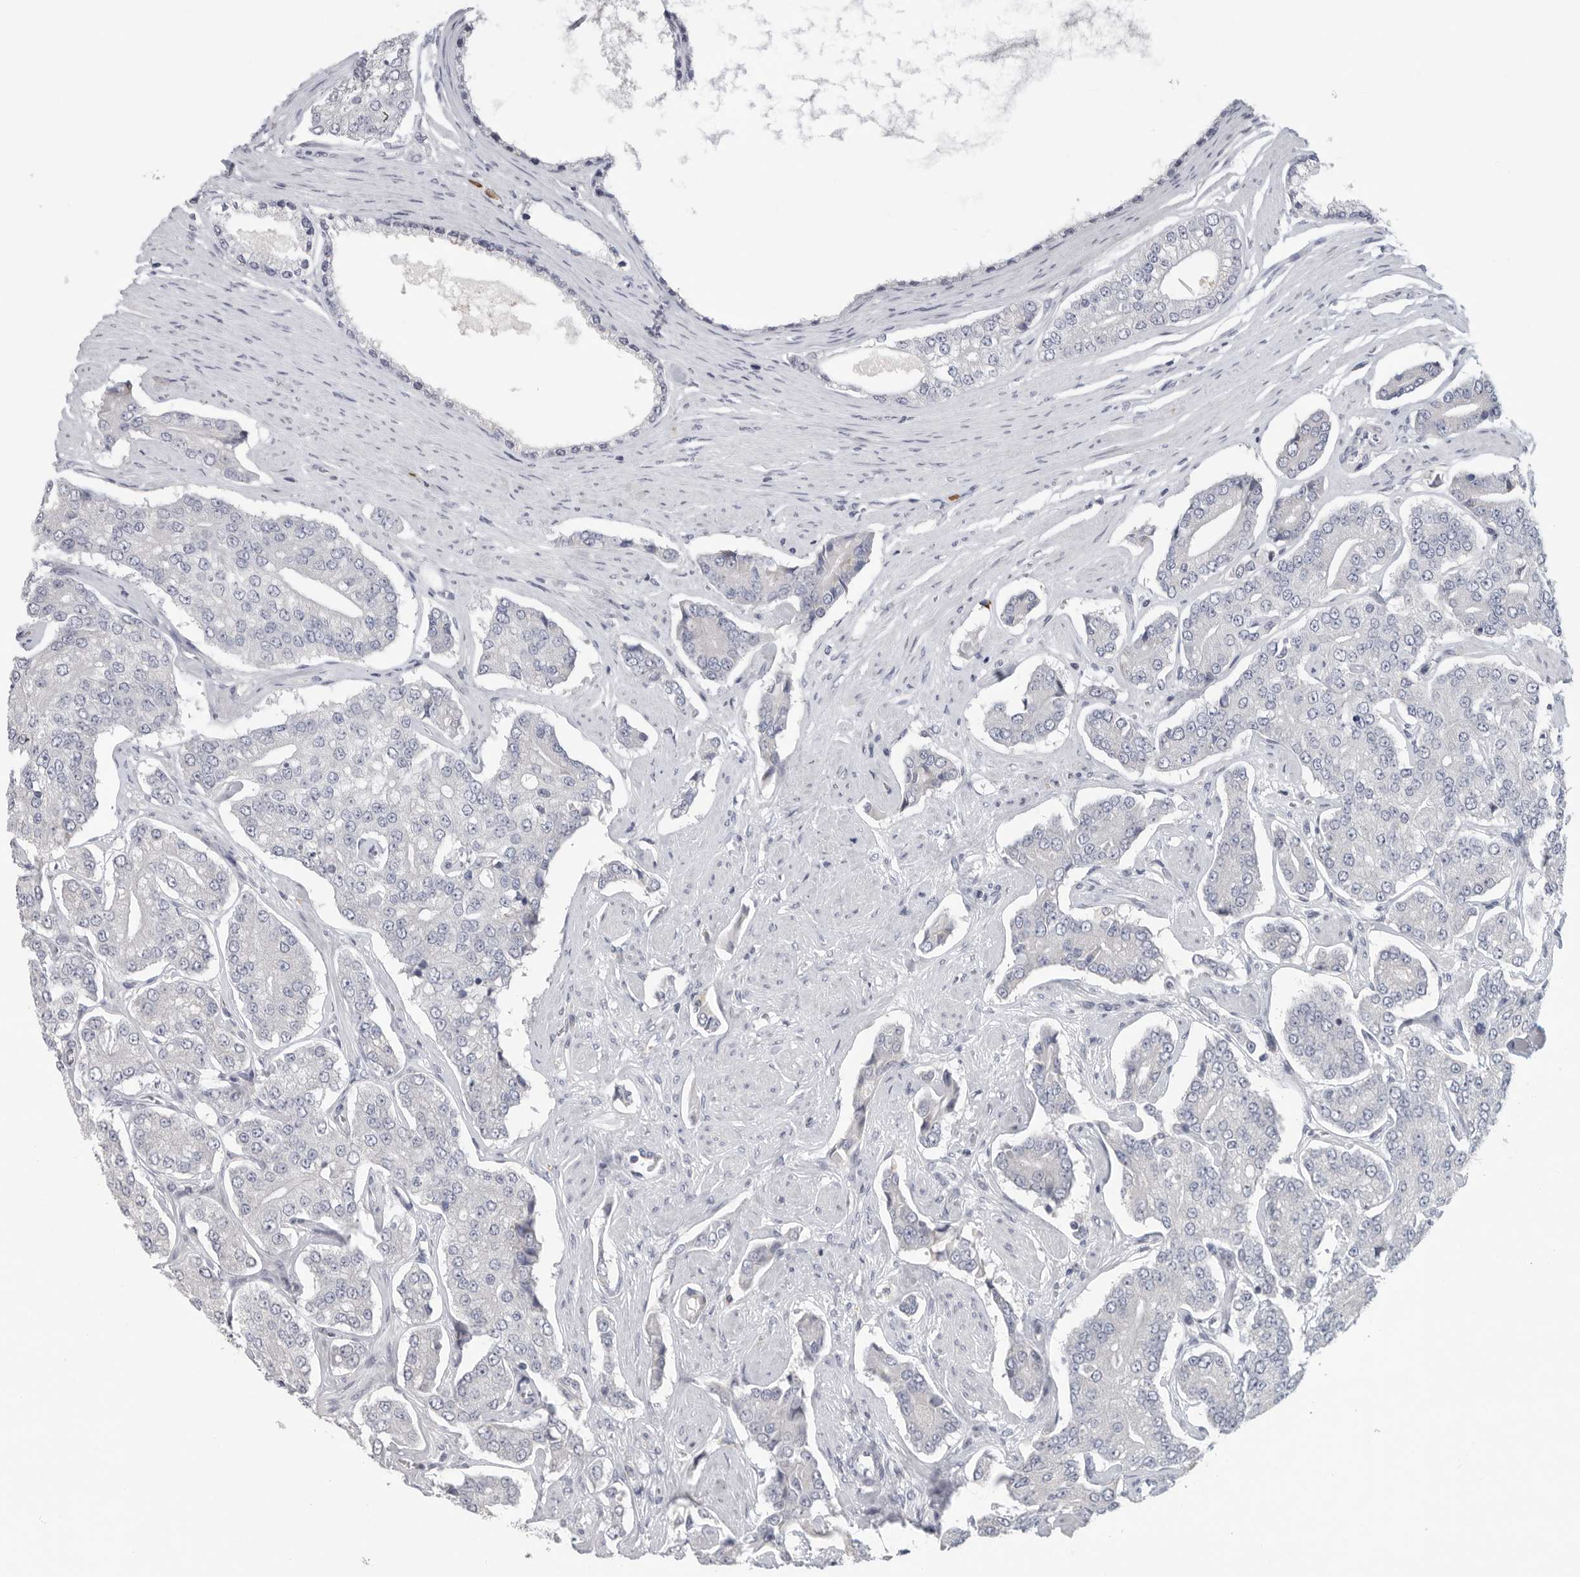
{"staining": {"intensity": "negative", "quantity": "none", "location": "none"}, "tissue": "prostate cancer", "cell_type": "Tumor cells", "image_type": "cancer", "snomed": [{"axis": "morphology", "description": "Adenocarcinoma, High grade"}, {"axis": "topography", "description": "Prostate"}], "caption": "An immunohistochemistry histopathology image of high-grade adenocarcinoma (prostate) is shown. There is no staining in tumor cells of high-grade adenocarcinoma (prostate).", "gene": "TMEM69", "patient": {"sex": "male", "age": 71}}